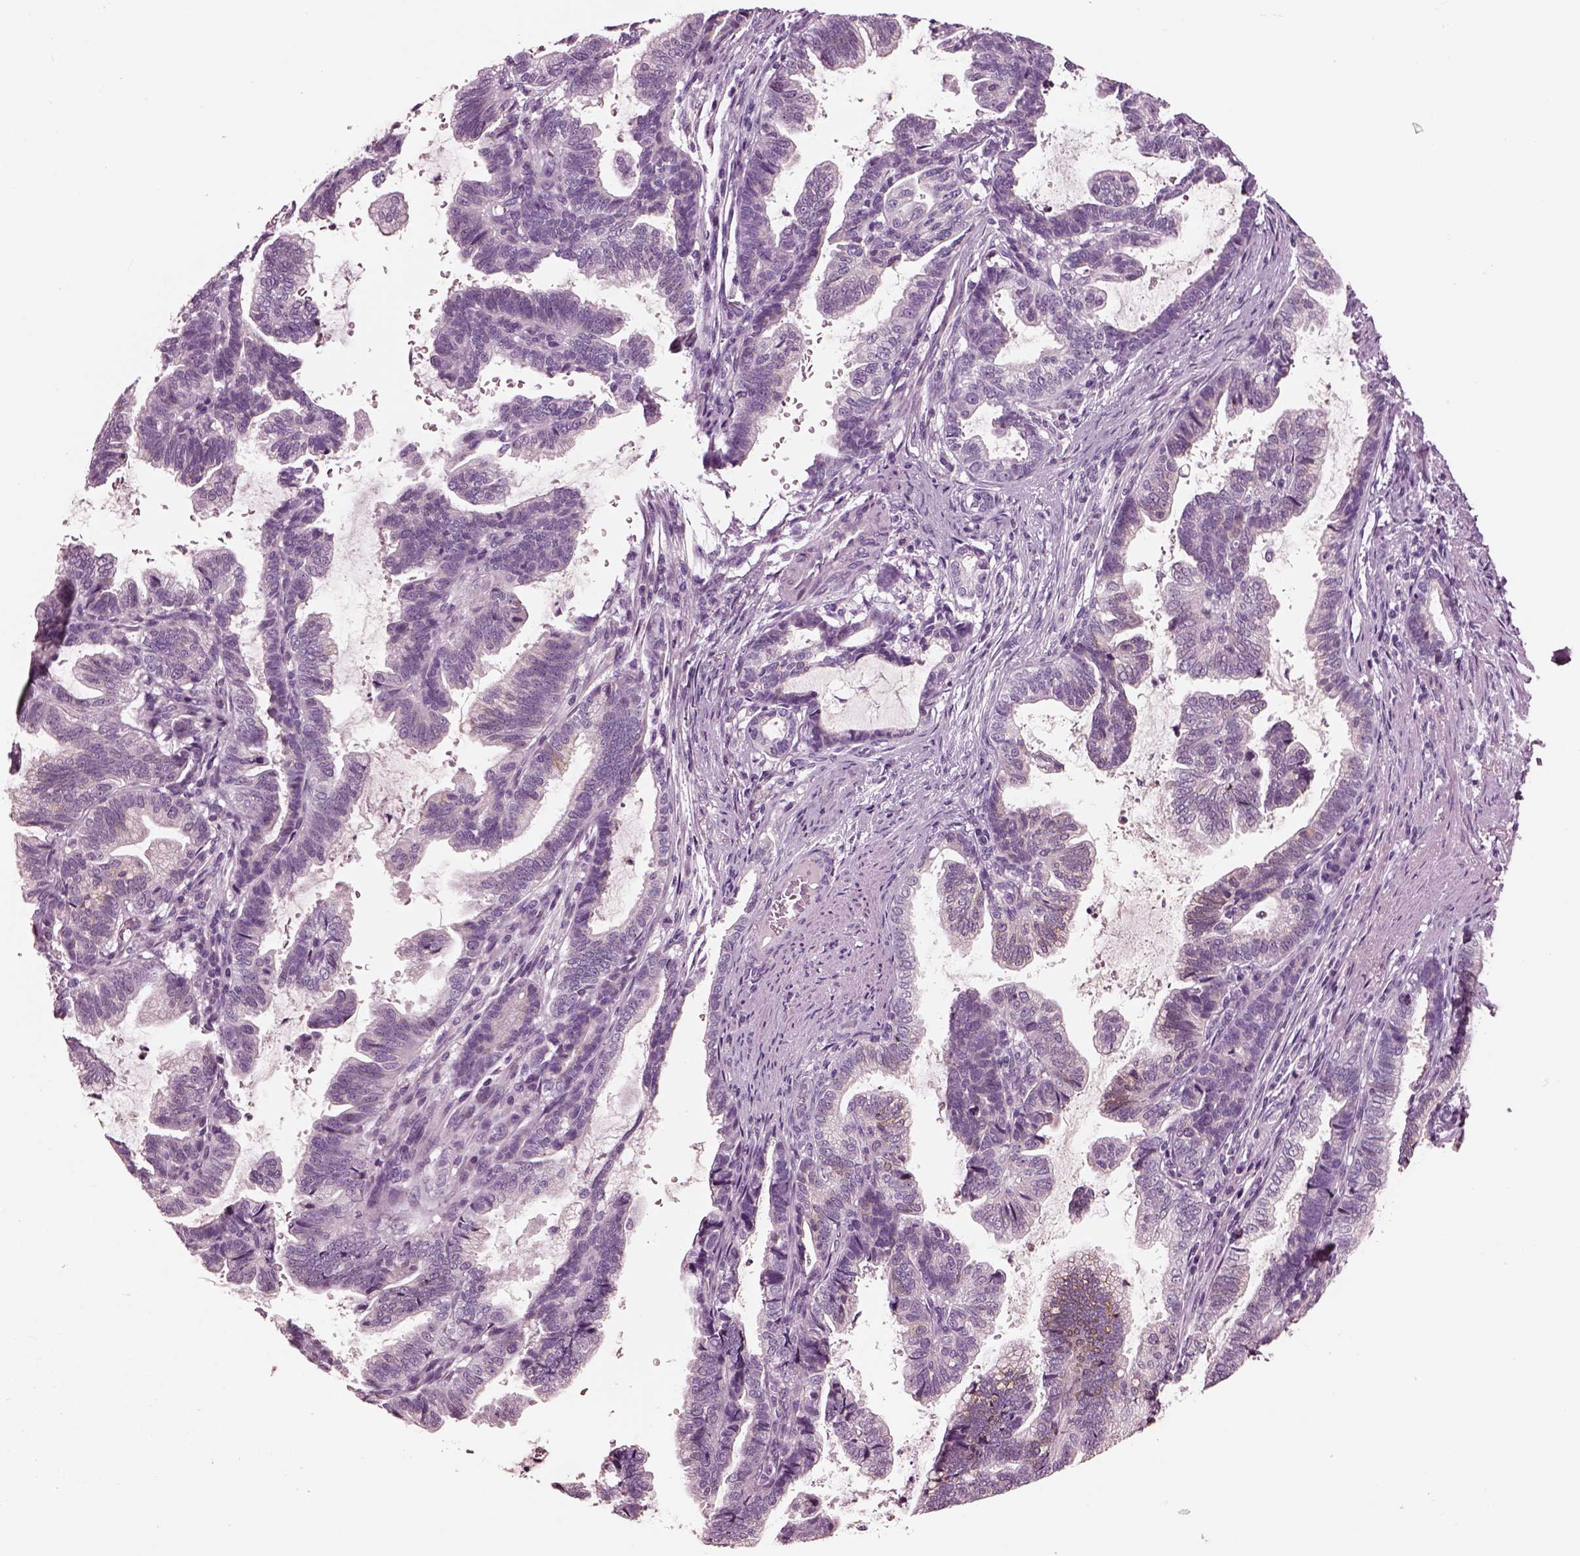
{"staining": {"intensity": "negative", "quantity": "none", "location": "none"}, "tissue": "stomach cancer", "cell_type": "Tumor cells", "image_type": "cancer", "snomed": [{"axis": "morphology", "description": "Adenocarcinoma, NOS"}, {"axis": "topography", "description": "Stomach"}], "caption": "Immunohistochemistry (IHC) micrograph of human stomach cancer (adenocarcinoma) stained for a protein (brown), which reveals no expression in tumor cells.", "gene": "NMRK2", "patient": {"sex": "male", "age": 83}}